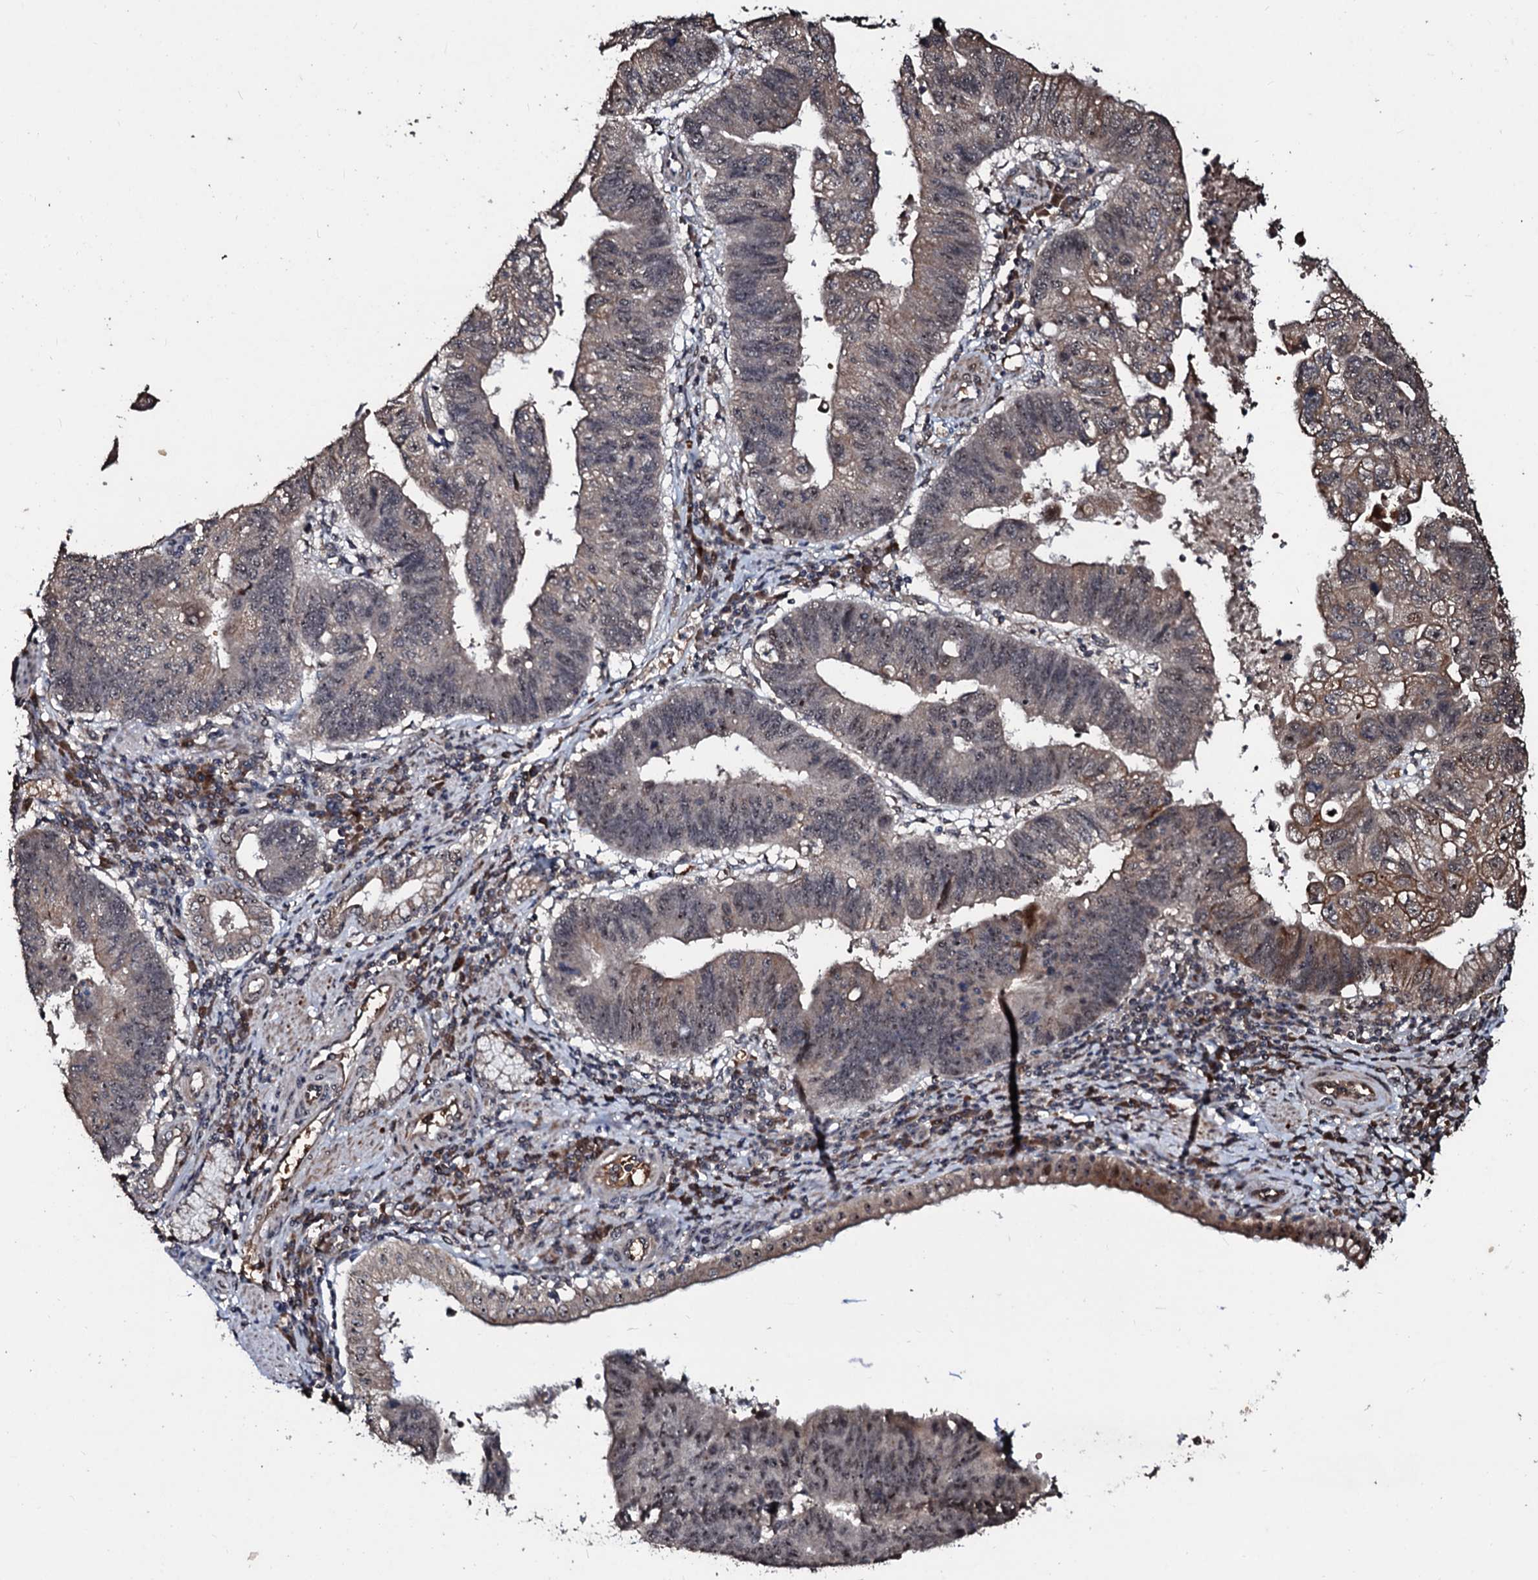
{"staining": {"intensity": "weak", "quantity": "25%-75%", "location": "cytoplasmic/membranous,nuclear"}, "tissue": "stomach cancer", "cell_type": "Tumor cells", "image_type": "cancer", "snomed": [{"axis": "morphology", "description": "Adenocarcinoma, NOS"}, {"axis": "topography", "description": "Stomach"}], "caption": "DAB (3,3'-diaminobenzidine) immunohistochemical staining of human stomach cancer (adenocarcinoma) exhibits weak cytoplasmic/membranous and nuclear protein expression in about 25%-75% of tumor cells.", "gene": "SUPT7L", "patient": {"sex": "male", "age": 59}}